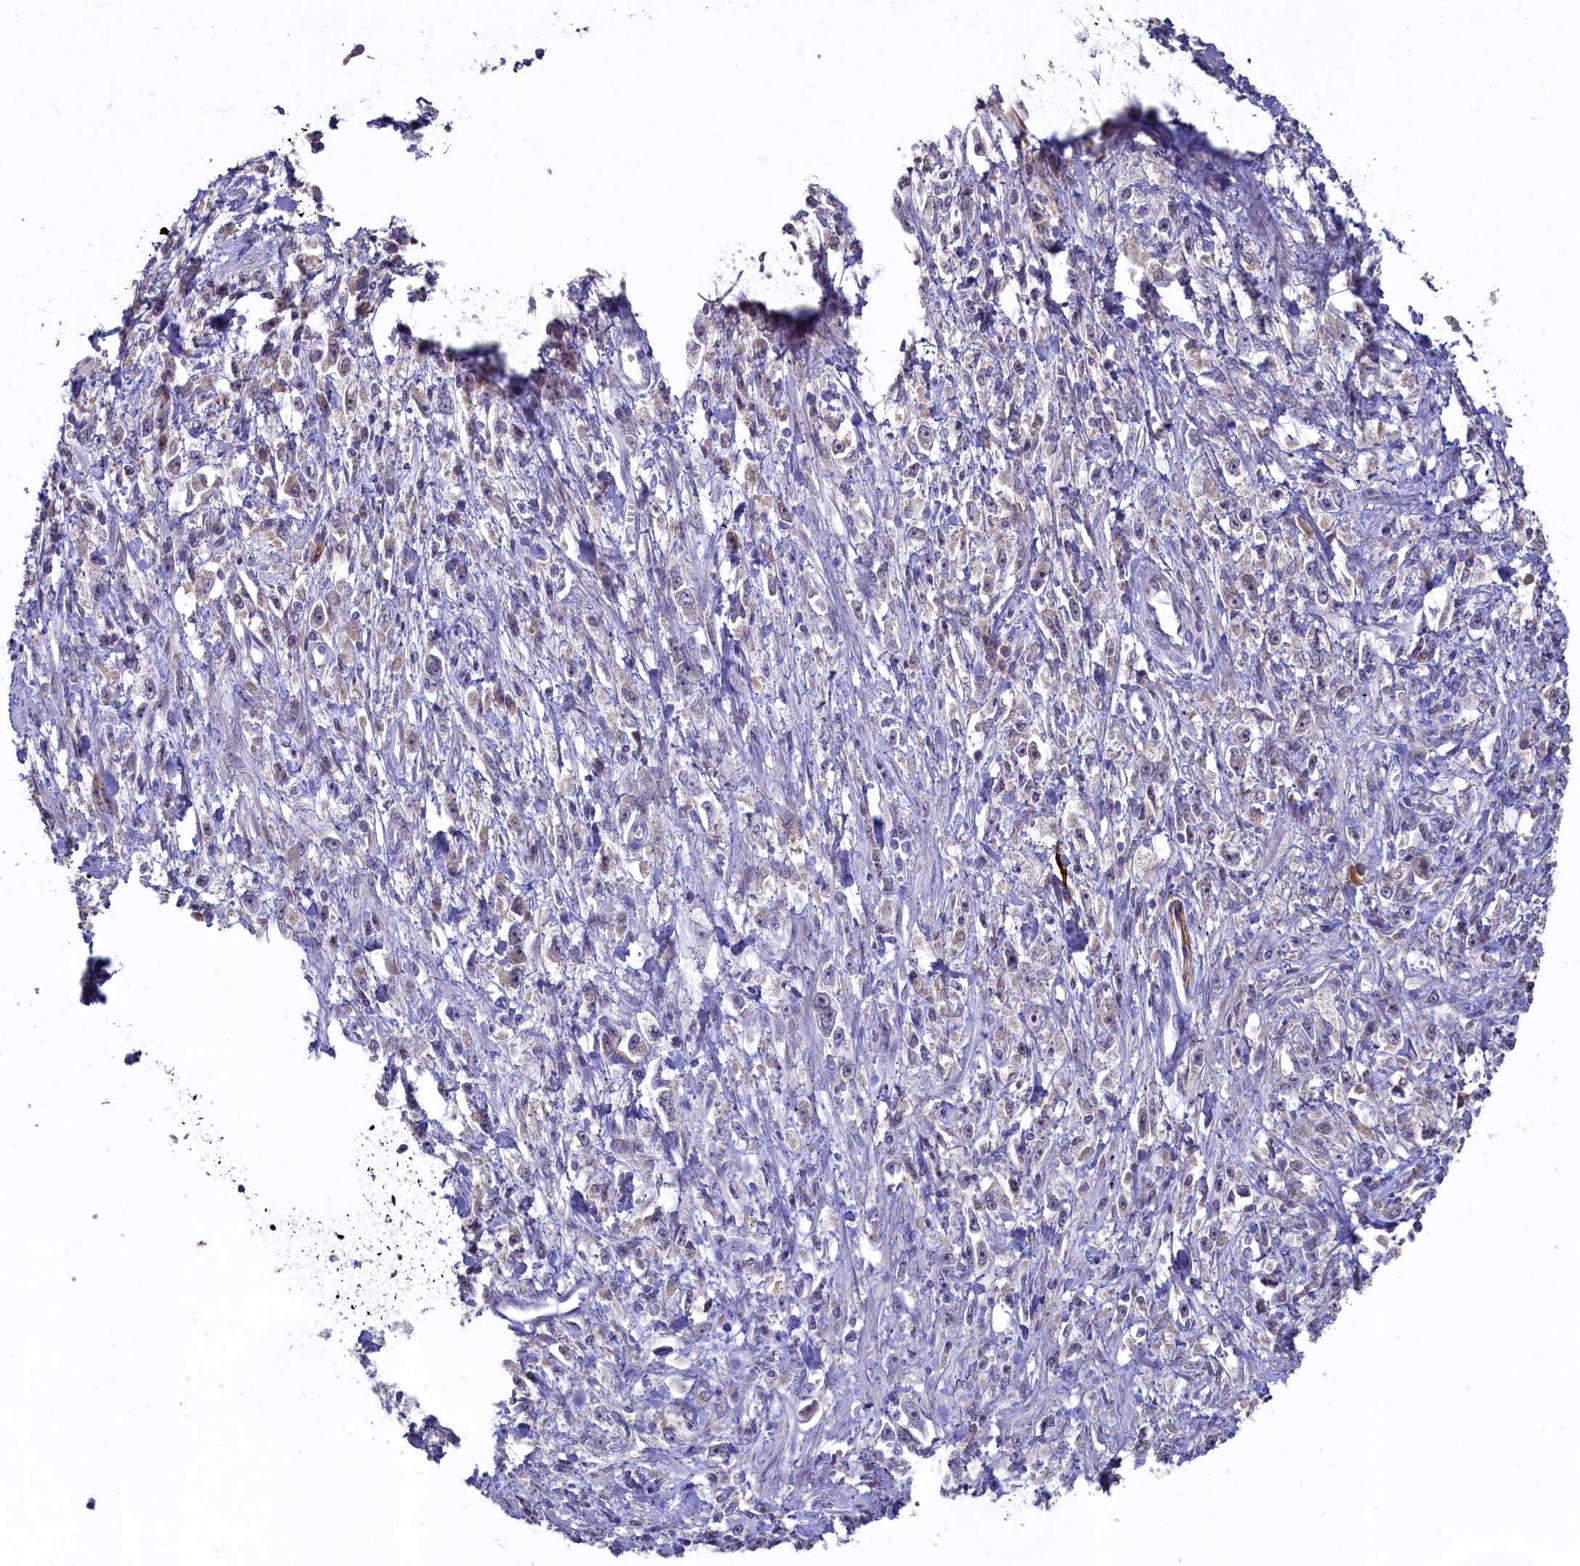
{"staining": {"intensity": "negative", "quantity": "none", "location": "none"}, "tissue": "stomach cancer", "cell_type": "Tumor cells", "image_type": "cancer", "snomed": [{"axis": "morphology", "description": "Adenocarcinoma, NOS"}, {"axis": "topography", "description": "Stomach"}], "caption": "High magnification brightfield microscopy of stomach adenocarcinoma stained with DAB (brown) and counterstained with hematoxylin (blue): tumor cells show no significant expression.", "gene": "UCHL3", "patient": {"sex": "female", "age": 59}}